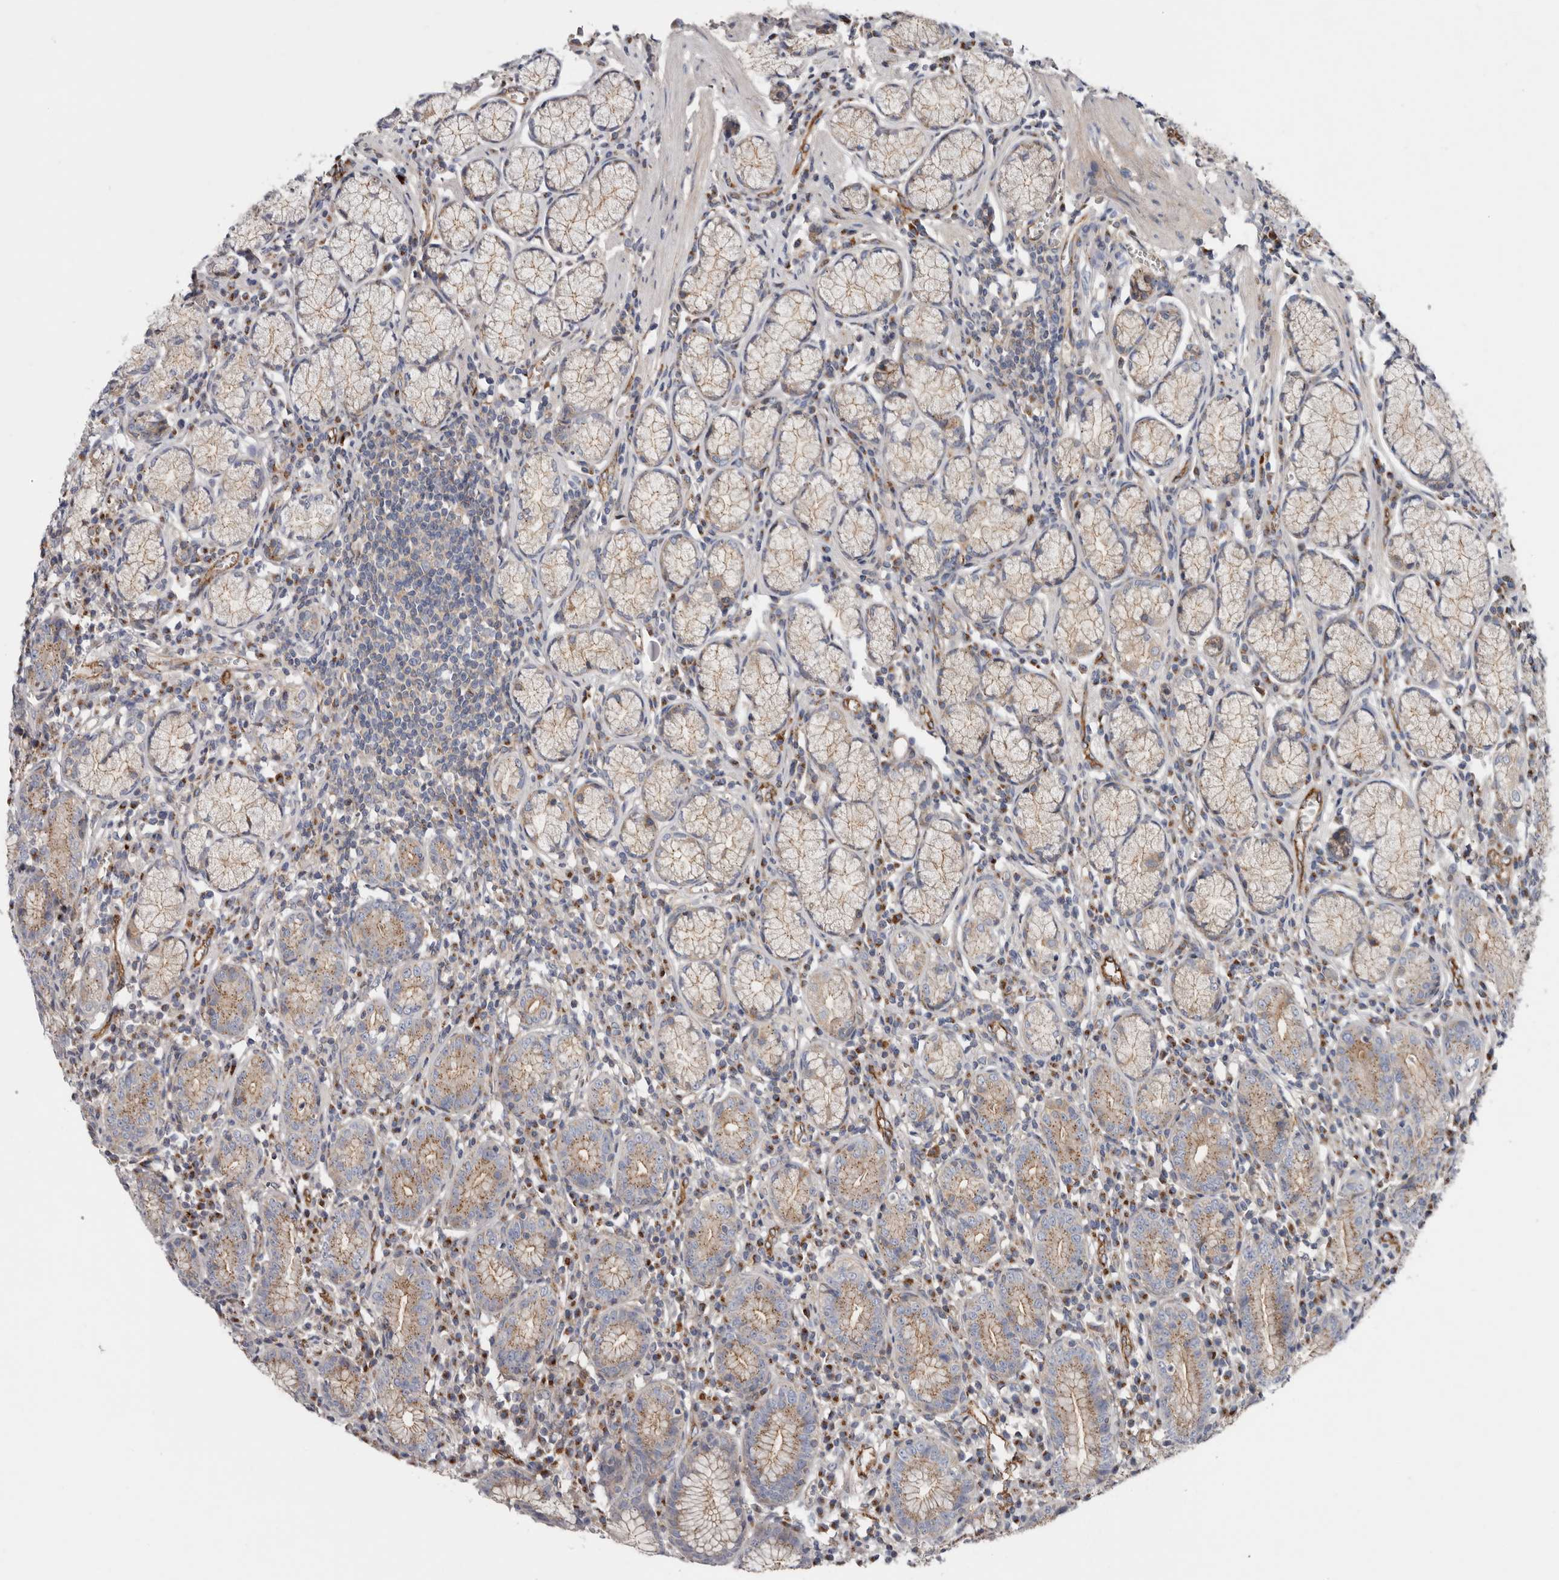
{"staining": {"intensity": "moderate", "quantity": ">75%", "location": "cytoplasmic/membranous"}, "tissue": "stomach", "cell_type": "Glandular cells", "image_type": "normal", "snomed": [{"axis": "morphology", "description": "Normal tissue, NOS"}, {"axis": "topography", "description": "Stomach"}], "caption": "Brown immunohistochemical staining in unremarkable human stomach exhibits moderate cytoplasmic/membranous expression in approximately >75% of glandular cells. The staining was performed using DAB (3,3'-diaminobenzidine) to visualize the protein expression in brown, while the nuclei were stained in blue with hematoxylin (Magnification: 20x).", "gene": "LUZP1", "patient": {"sex": "male", "age": 55}}